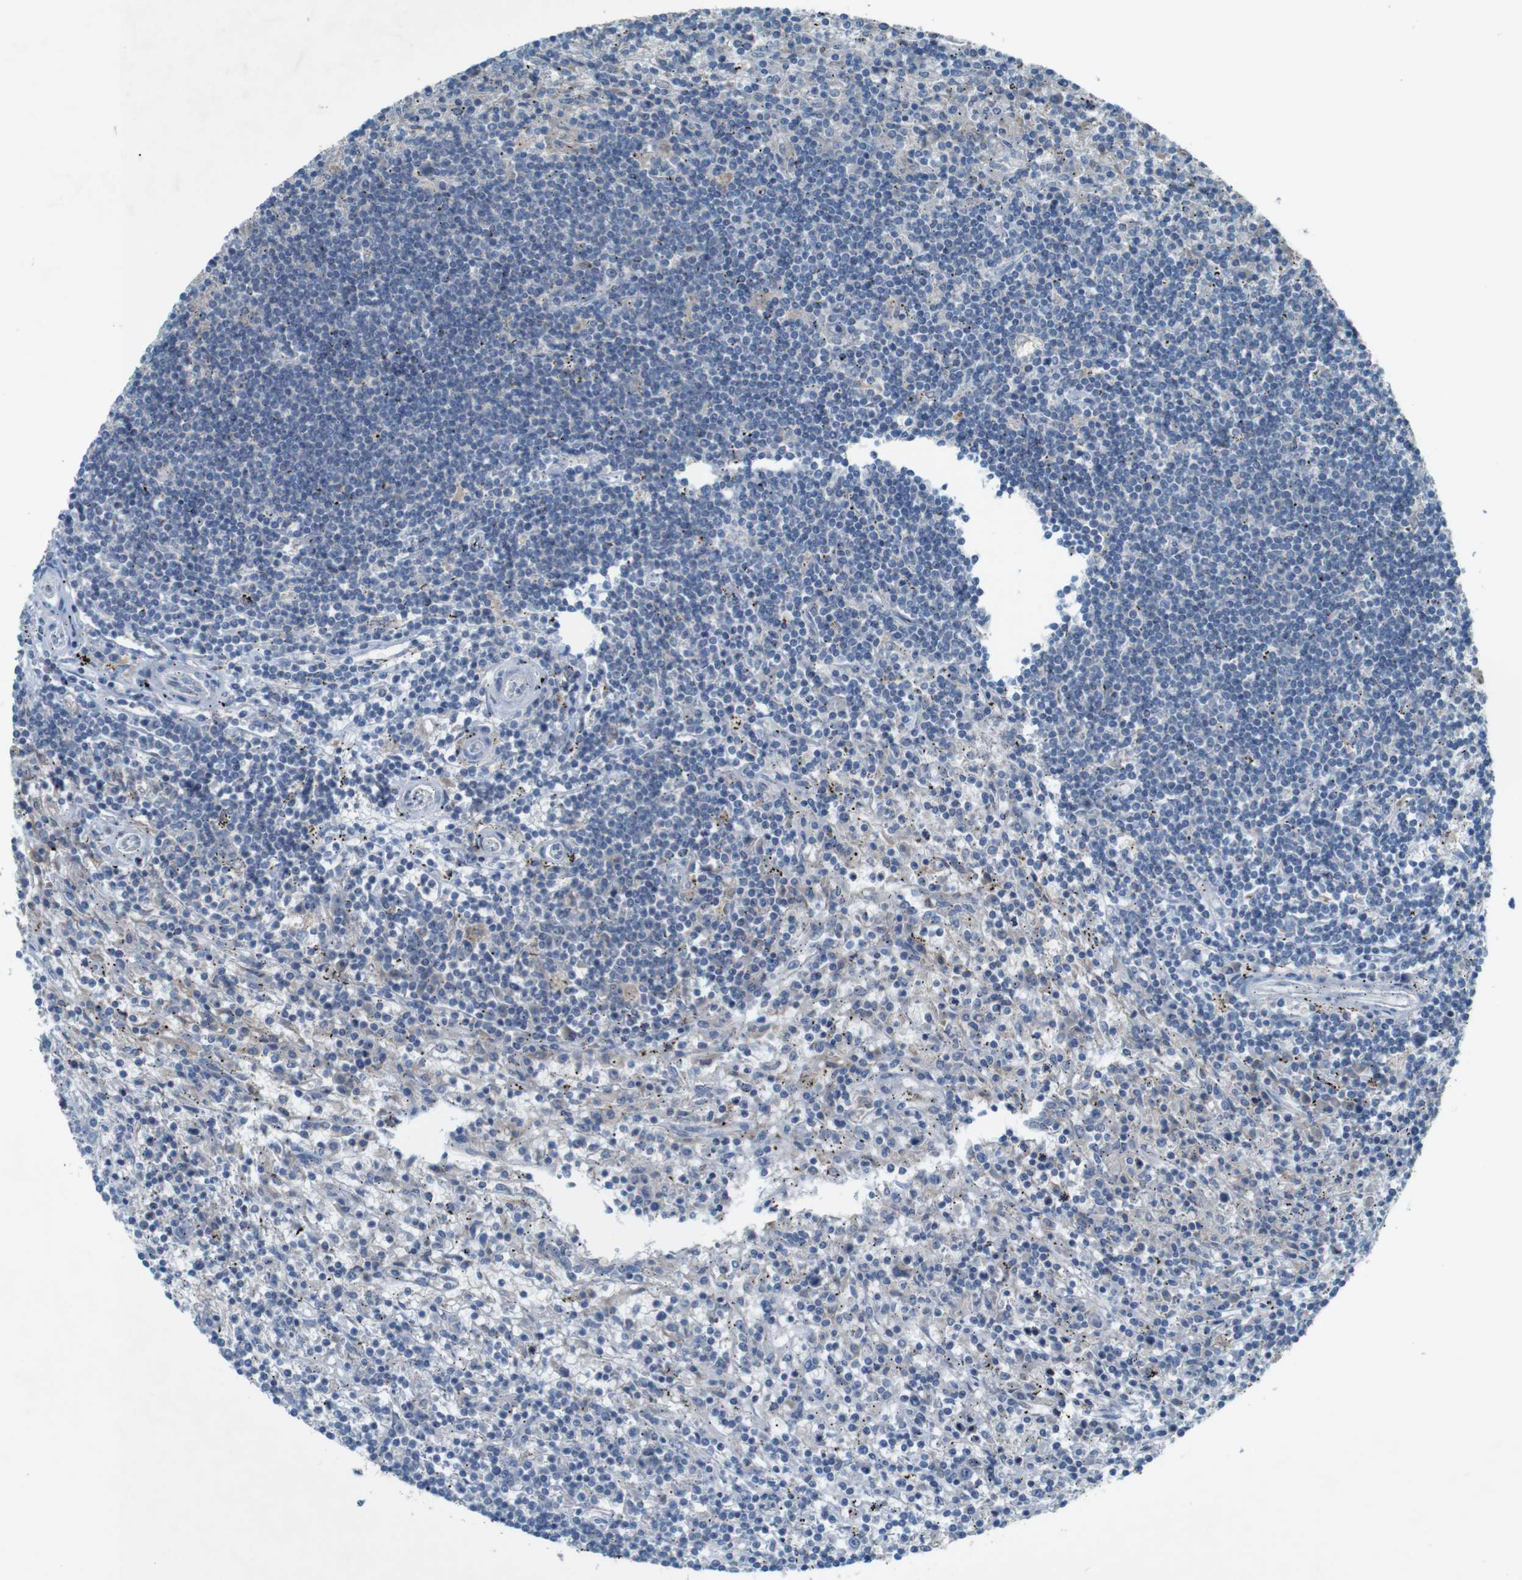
{"staining": {"intensity": "negative", "quantity": "none", "location": "none"}, "tissue": "lymphoma", "cell_type": "Tumor cells", "image_type": "cancer", "snomed": [{"axis": "morphology", "description": "Malignant lymphoma, non-Hodgkin's type, Low grade"}, {"axis": "topography", "description": "Spleen"}], "caption": "Immunohistochemical staining of malignant lymphoma, non-Hodgkin's type (low-grade) shows no significant expression in tumor cells. (Stains: DAB immunohistochemistry (IHC) with hematoxylin counter stain, Microscopy: brightfield microscopy at high magnification).", "gene": "MOGAT3", "patient": {"sex": "male", "age": 76}}